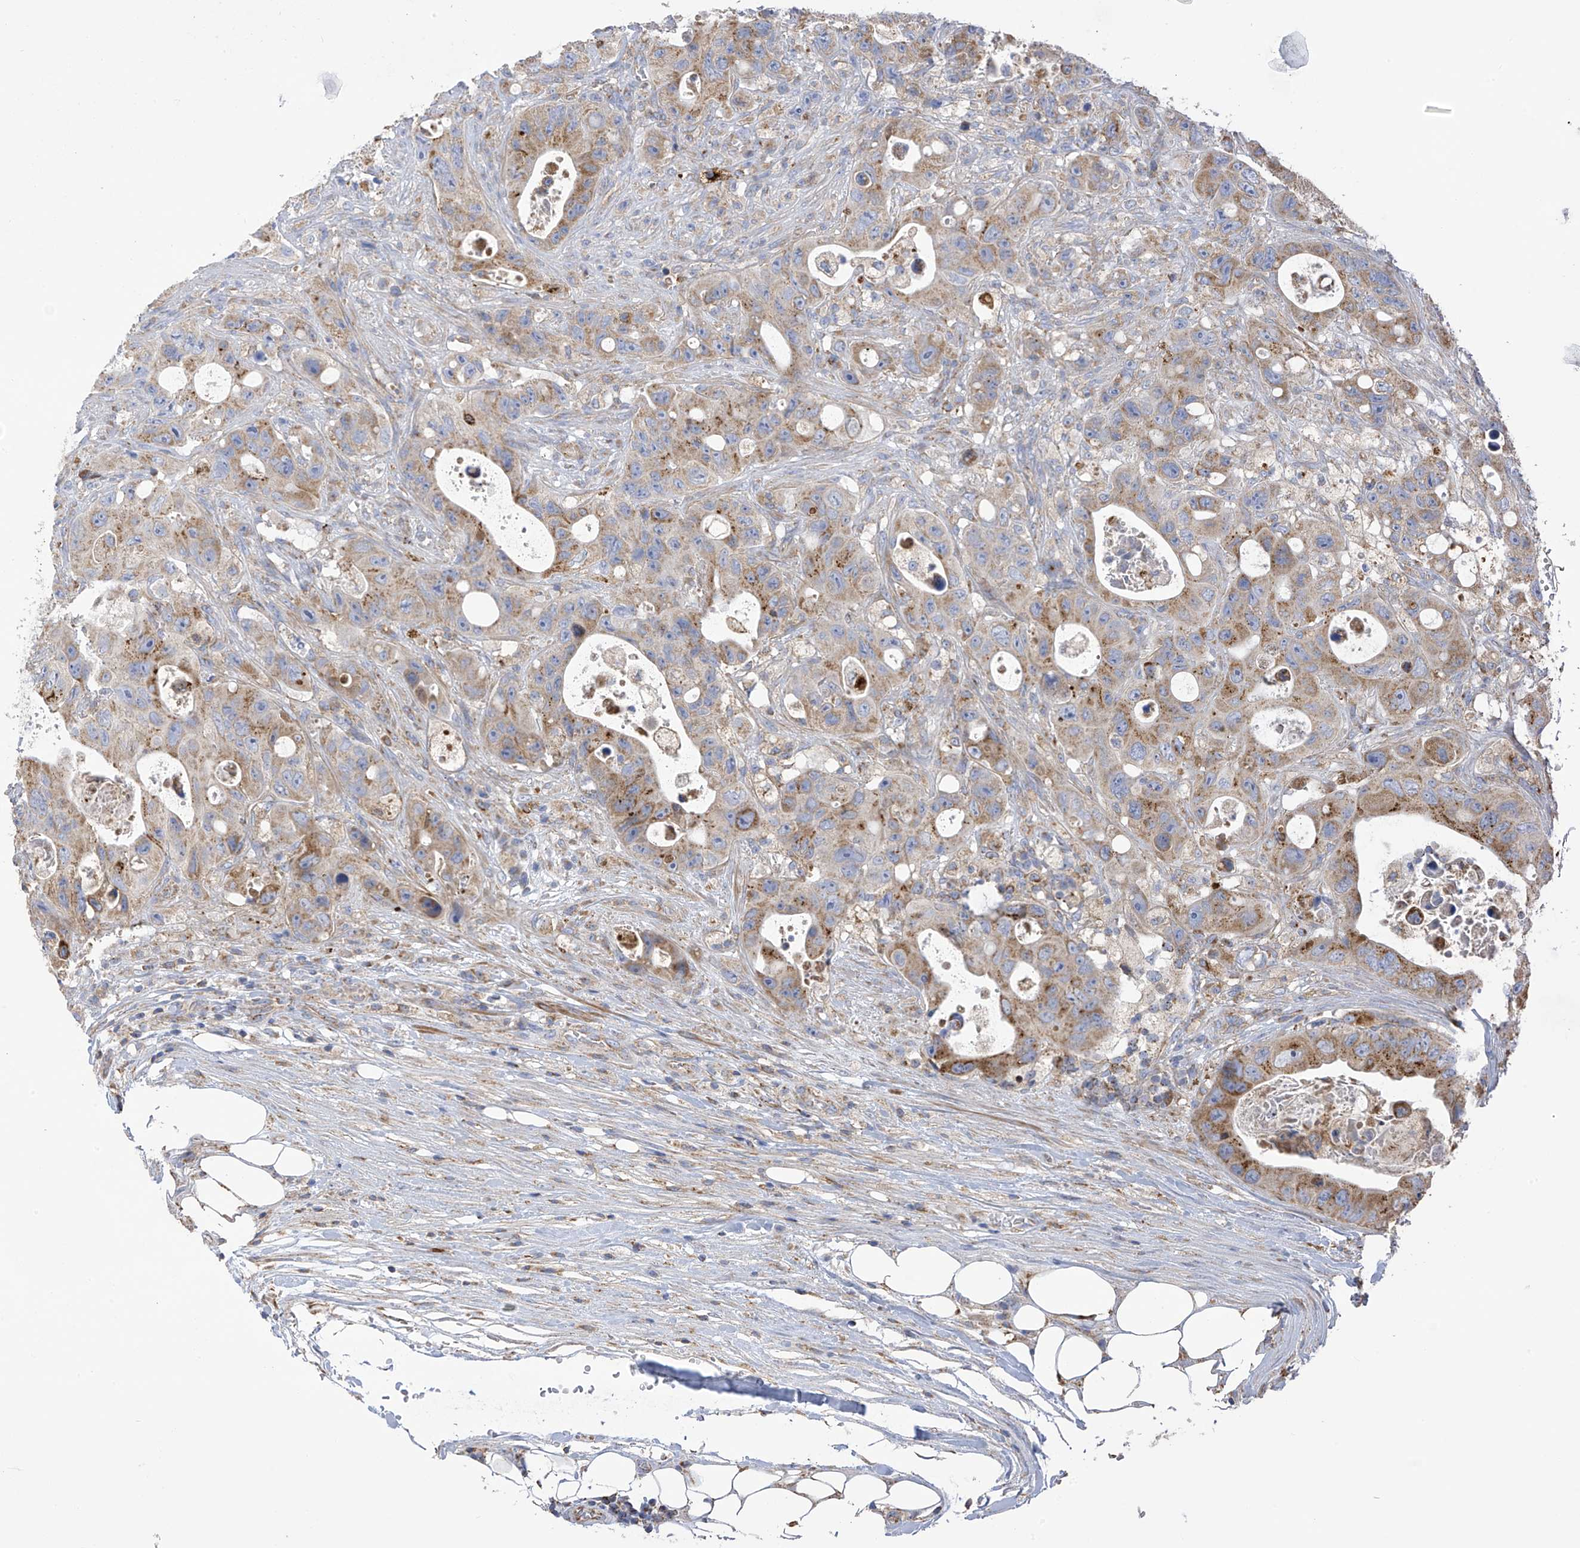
{"staining": {"intensity": "moderate", "quantity": ">75%", "location": "cytoplasmic/membranous"}, "tissue": "colorectal cancer", "cell_type": "Tumor cells", "image_type": "cancer", "snomed": [{"axis": "morphology", "description": "Adenocarcinoma, NOS"}, {"axis": "topography", "description": "Colon"}], "caption": "Moderate cytoplasmic/membranous protein positivity is identified in approximately >75% of tumor cells in colorectal adenocarcinoma.", "gene": "ITM2B", "patient": {"sex": "female", "age": 46}}